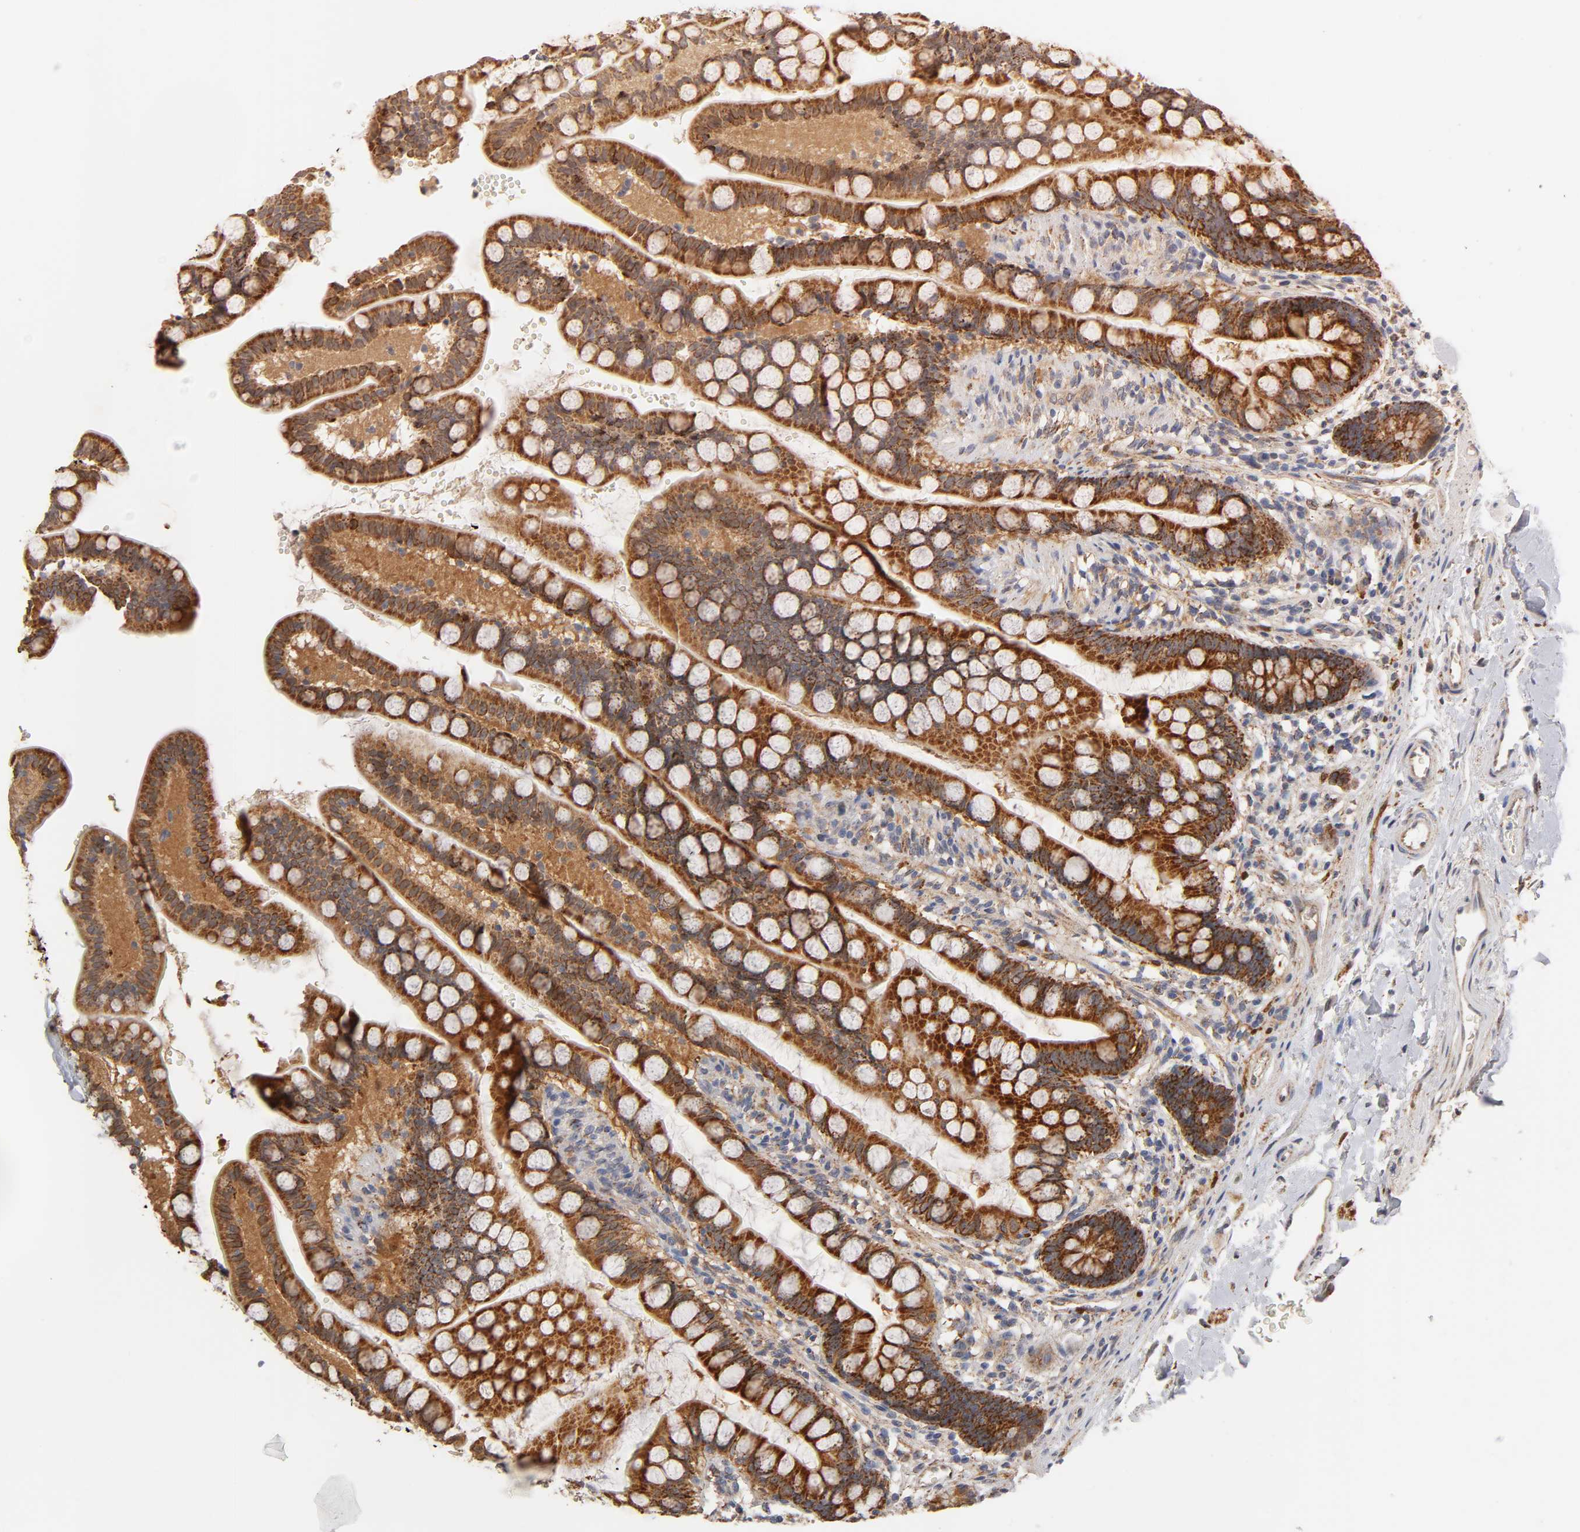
{"staining": {"intensity": "strong", "quantity": ">75%", "location": "cytoplasmic/membranous"}, "tissue": "small intestine", "cell_type": "Glandular cells", "image_type": "normal", "snomed": [{"axis": "morphology", "description": "Normal tissue, NOS"}, {"axis": "topography", "description": "Small intestine"}], "caption": "This histopathology image reveals immunohistochemistry staining of normal small intestine, with high strong cytoplasmic/membranous positivity in approximately >75% of glandular cells.", "gene": "ISG15", "patient": {"sex": "female", "age": 58}}